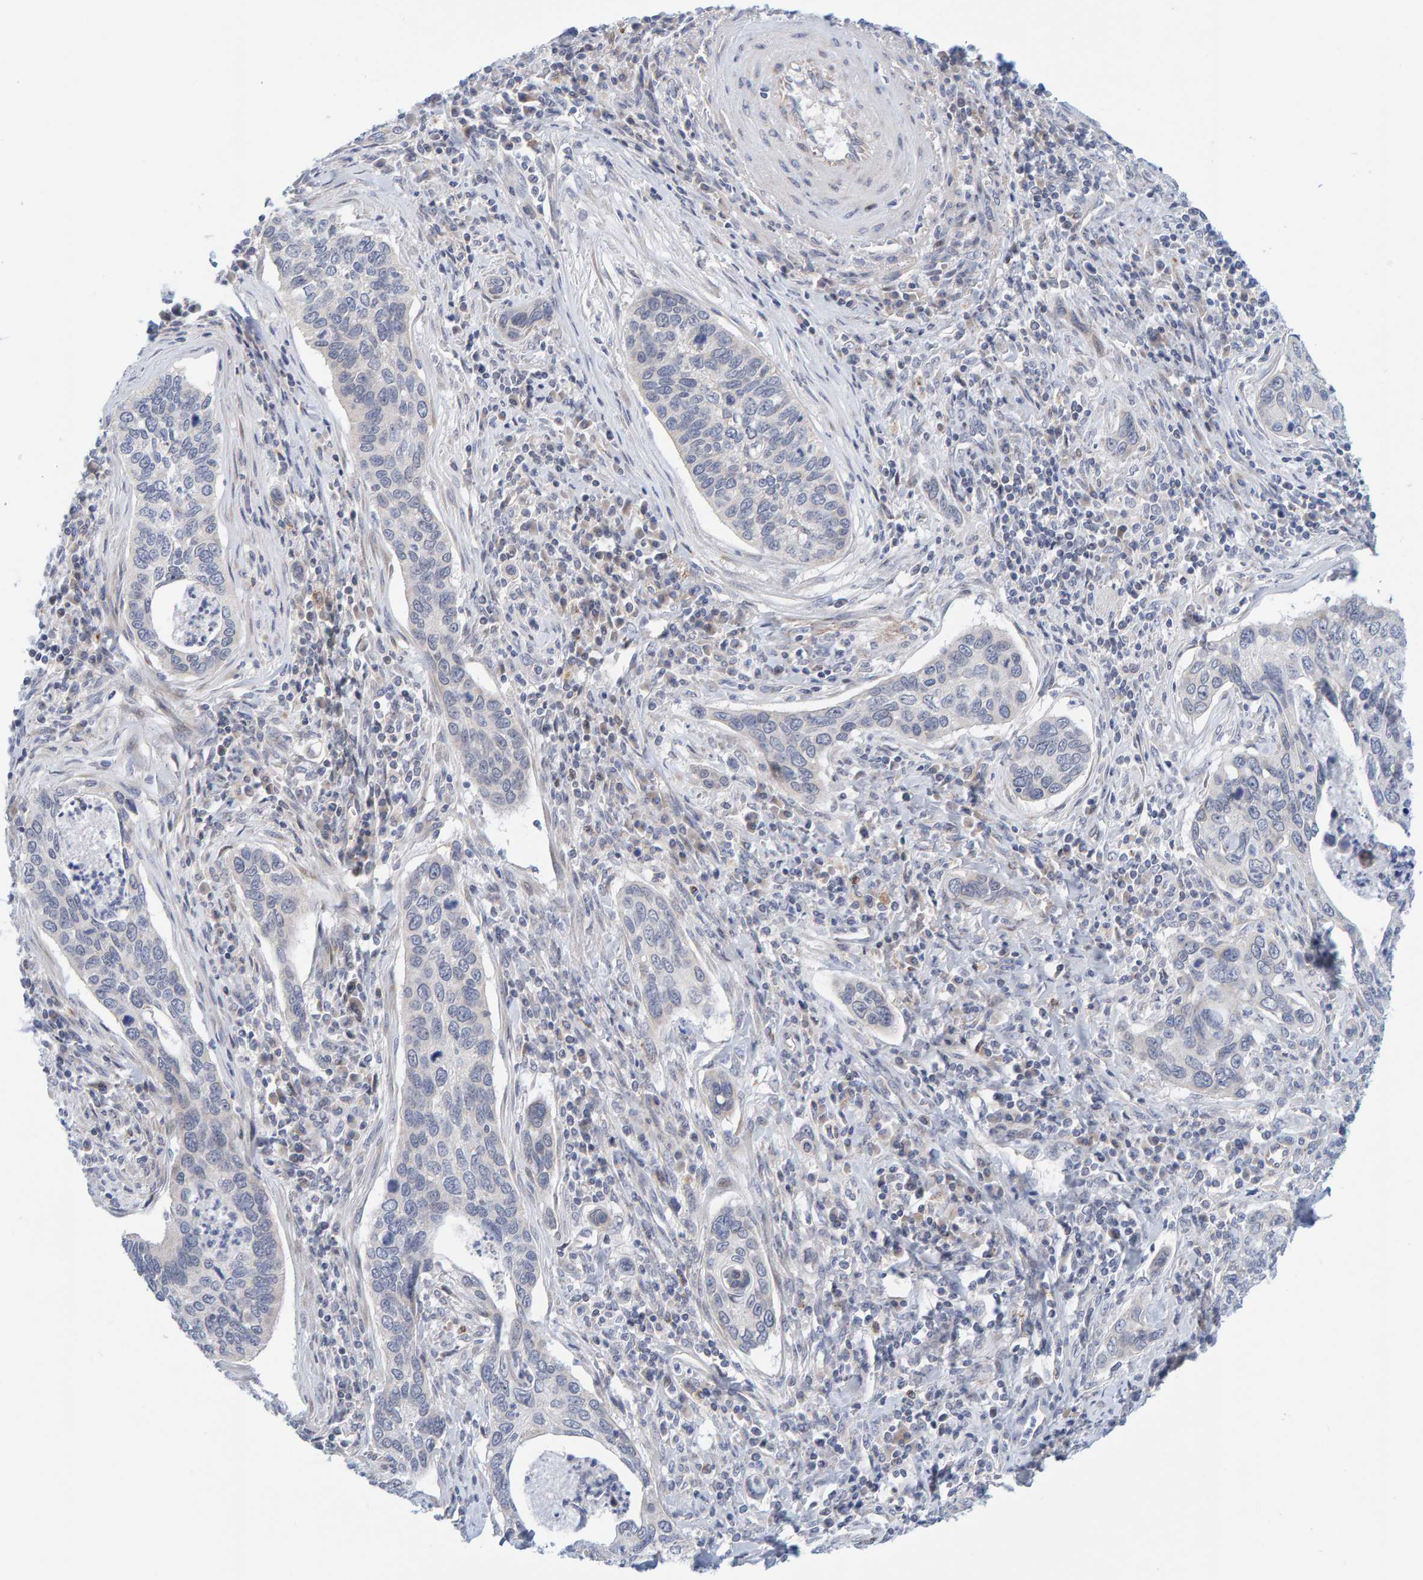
{"staining": {"intensity": "negative", "quantity": "none", "location": "none"}, "tissue": "cervical cancer", "cell_type": "Tumor cells", "image_type": "cancer", "snomed": [{"axis": "morphology", "description": "Squamous cell carcinoma, NOS"}, {"axis": "topography", "description": "Cervix"}], "caption": "Immunohistochemistry photomicrograph of neoplastic tissue: human cervical cancer (squamous cell carcinoma) stained with DAB displays no significant protein staining in tumor cells.", "gene": "ZC3H3", "patient": {"sex": "female", "age": 53}}